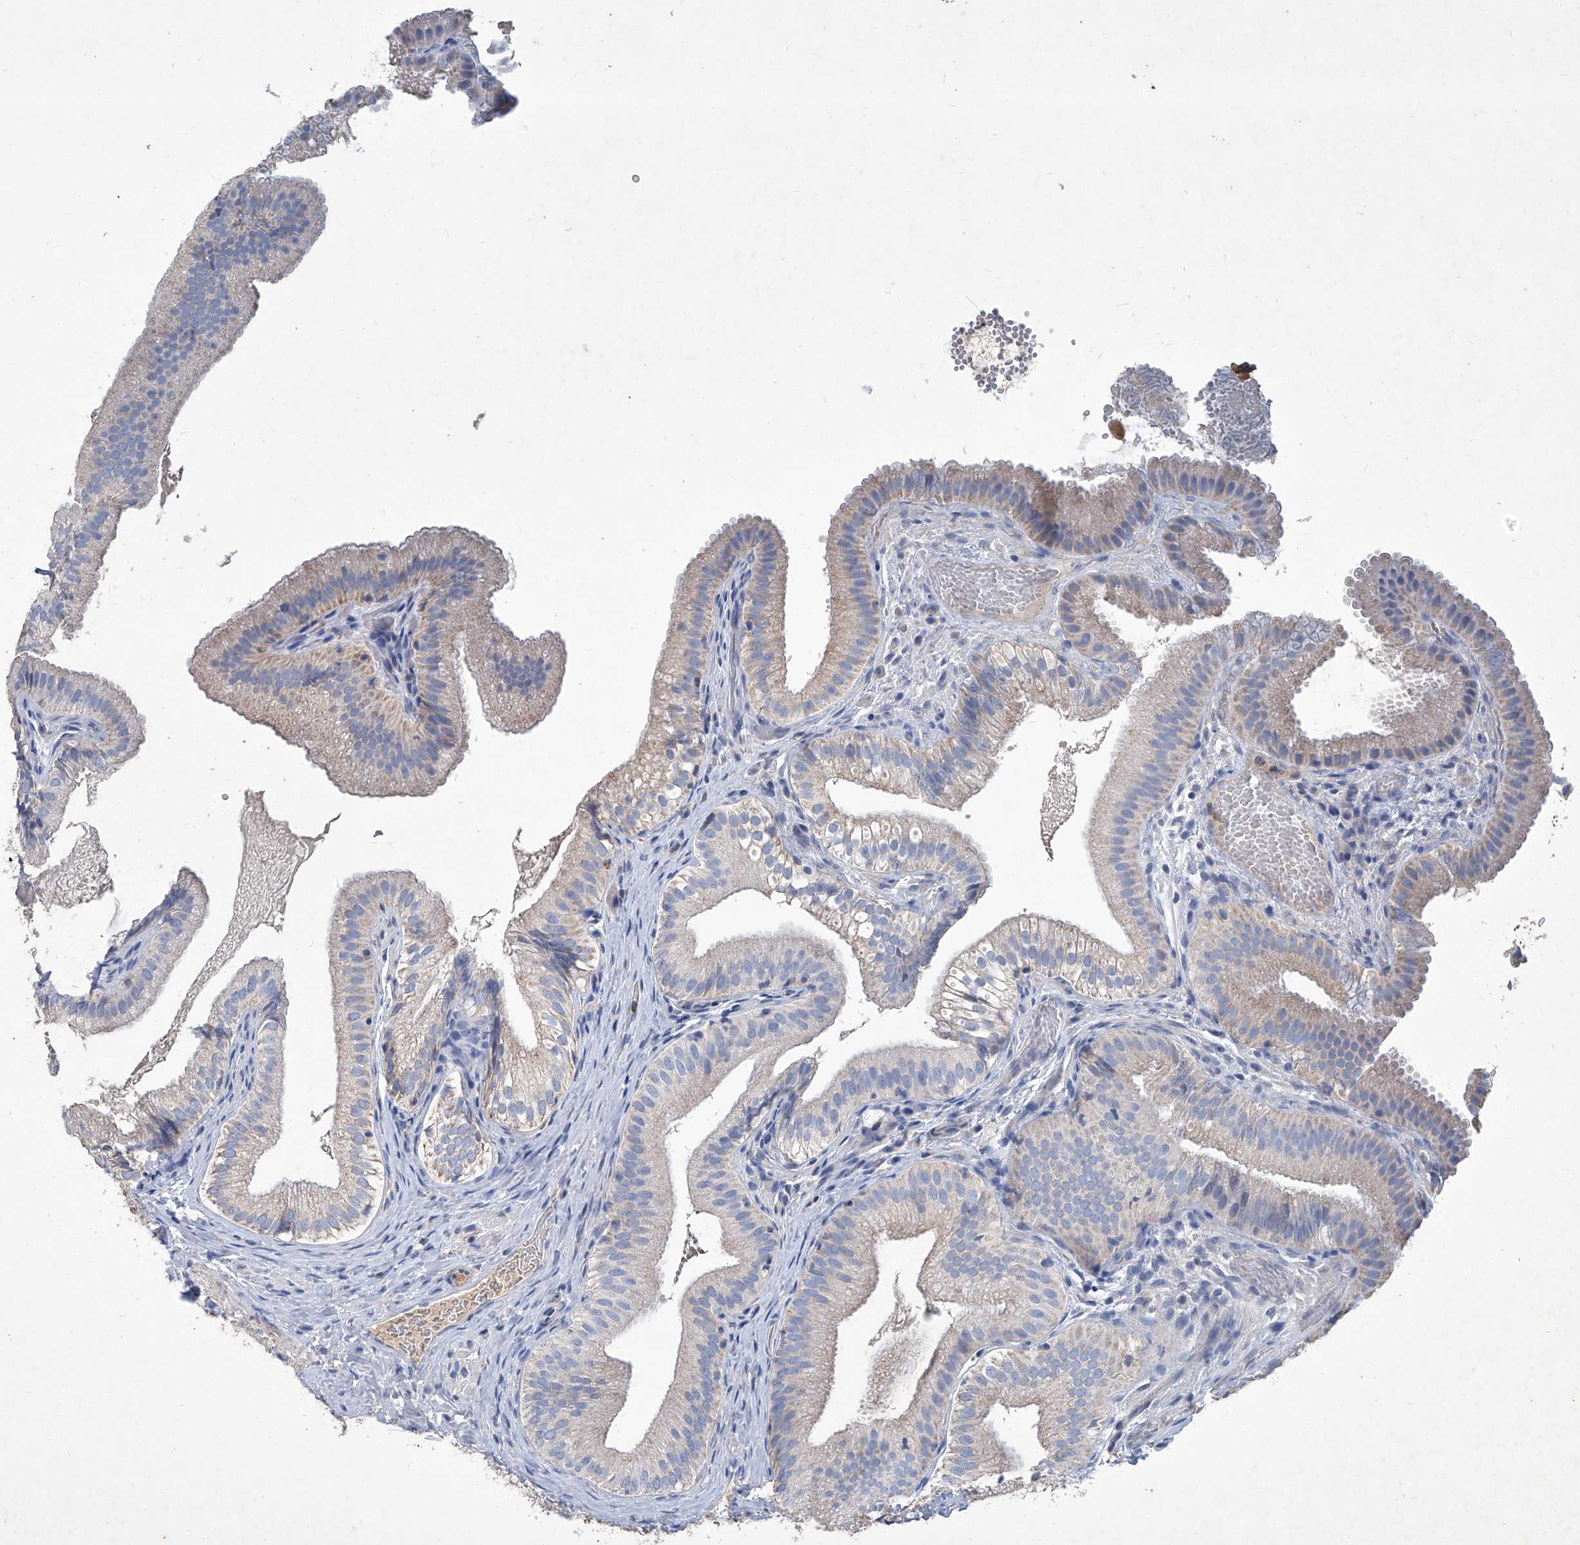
{"staining": {"intensity": "weak", "quantity": "<25%", "location": "cytoplasmic/membranous"}, "tissue": "gallbladder", "cell_type": "Glandular cells", "image_type": "normal", "snomed": [{"axis": "morphology", "description": "Normal tissue, NOS"}, {"axis": "topography", "description": "Gallbladder"}], "caption": "High power microscopy image of an immunohistochemistry (IHC) image of normal gallbladder, revealing no significant positivity in glandular cells. (Immunohistochemistry (ihc), brightfield microscopy, high magnification).", "gene": "MTARC1", "patient": {"sex": "female", "age": 30}}